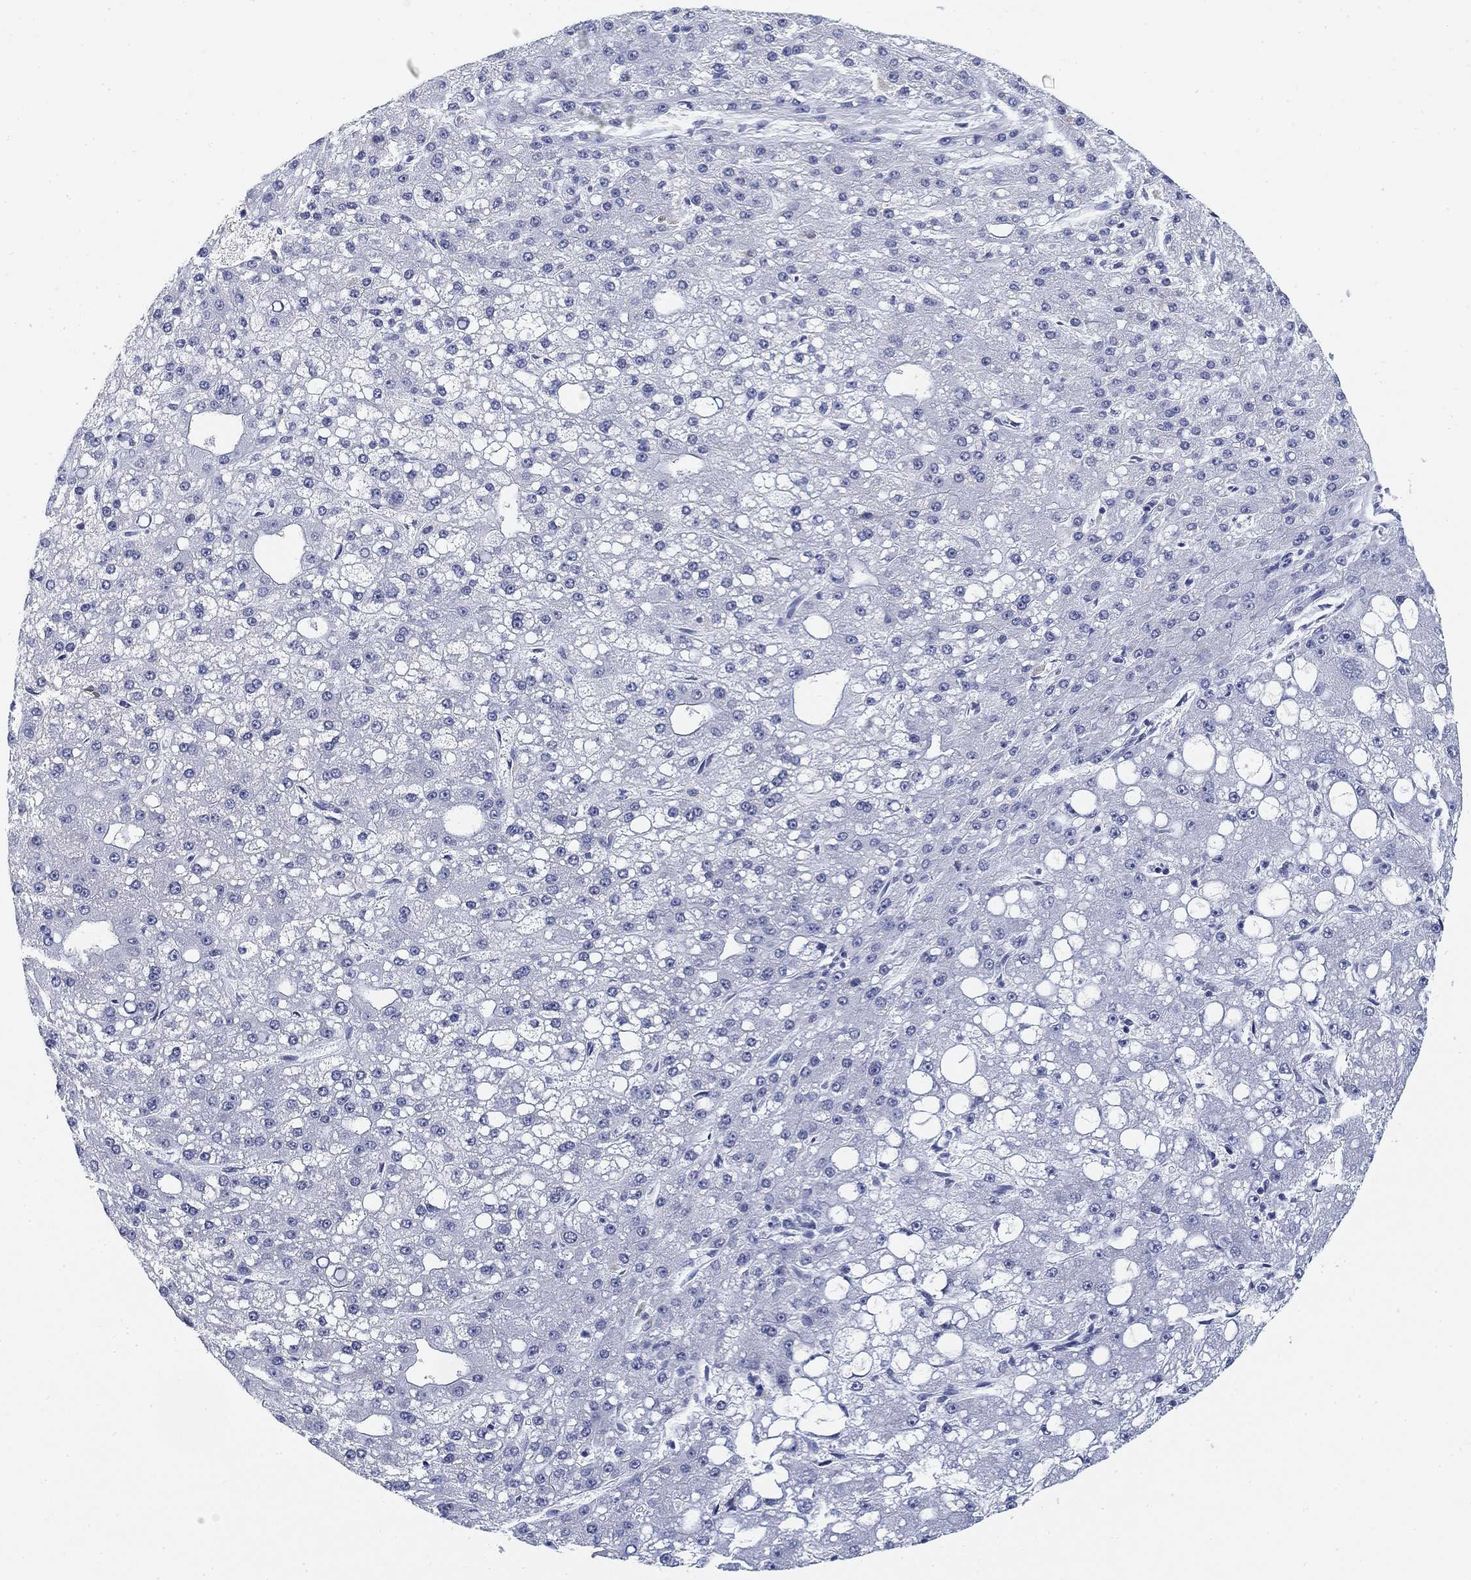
{"staining": {"intensity": "negative", "quantity": "none", "location": "none"}, "tissue": "liver cancer", "cell_type": "Tumor cells", "image_type": "cancer", "snomed": [{"axis": "morphology", "description": "Carcinoma, Hepatocellular, NOS"}, {"axis": "topography", "description": "Liver"}], "caption": "Liver hepatocellular carcinoma was stained to show a protein in brown. There is no significant expression in tumor cells.", "gene": "SLC2A5", "patient": {"sex": "male", "age": 67}}